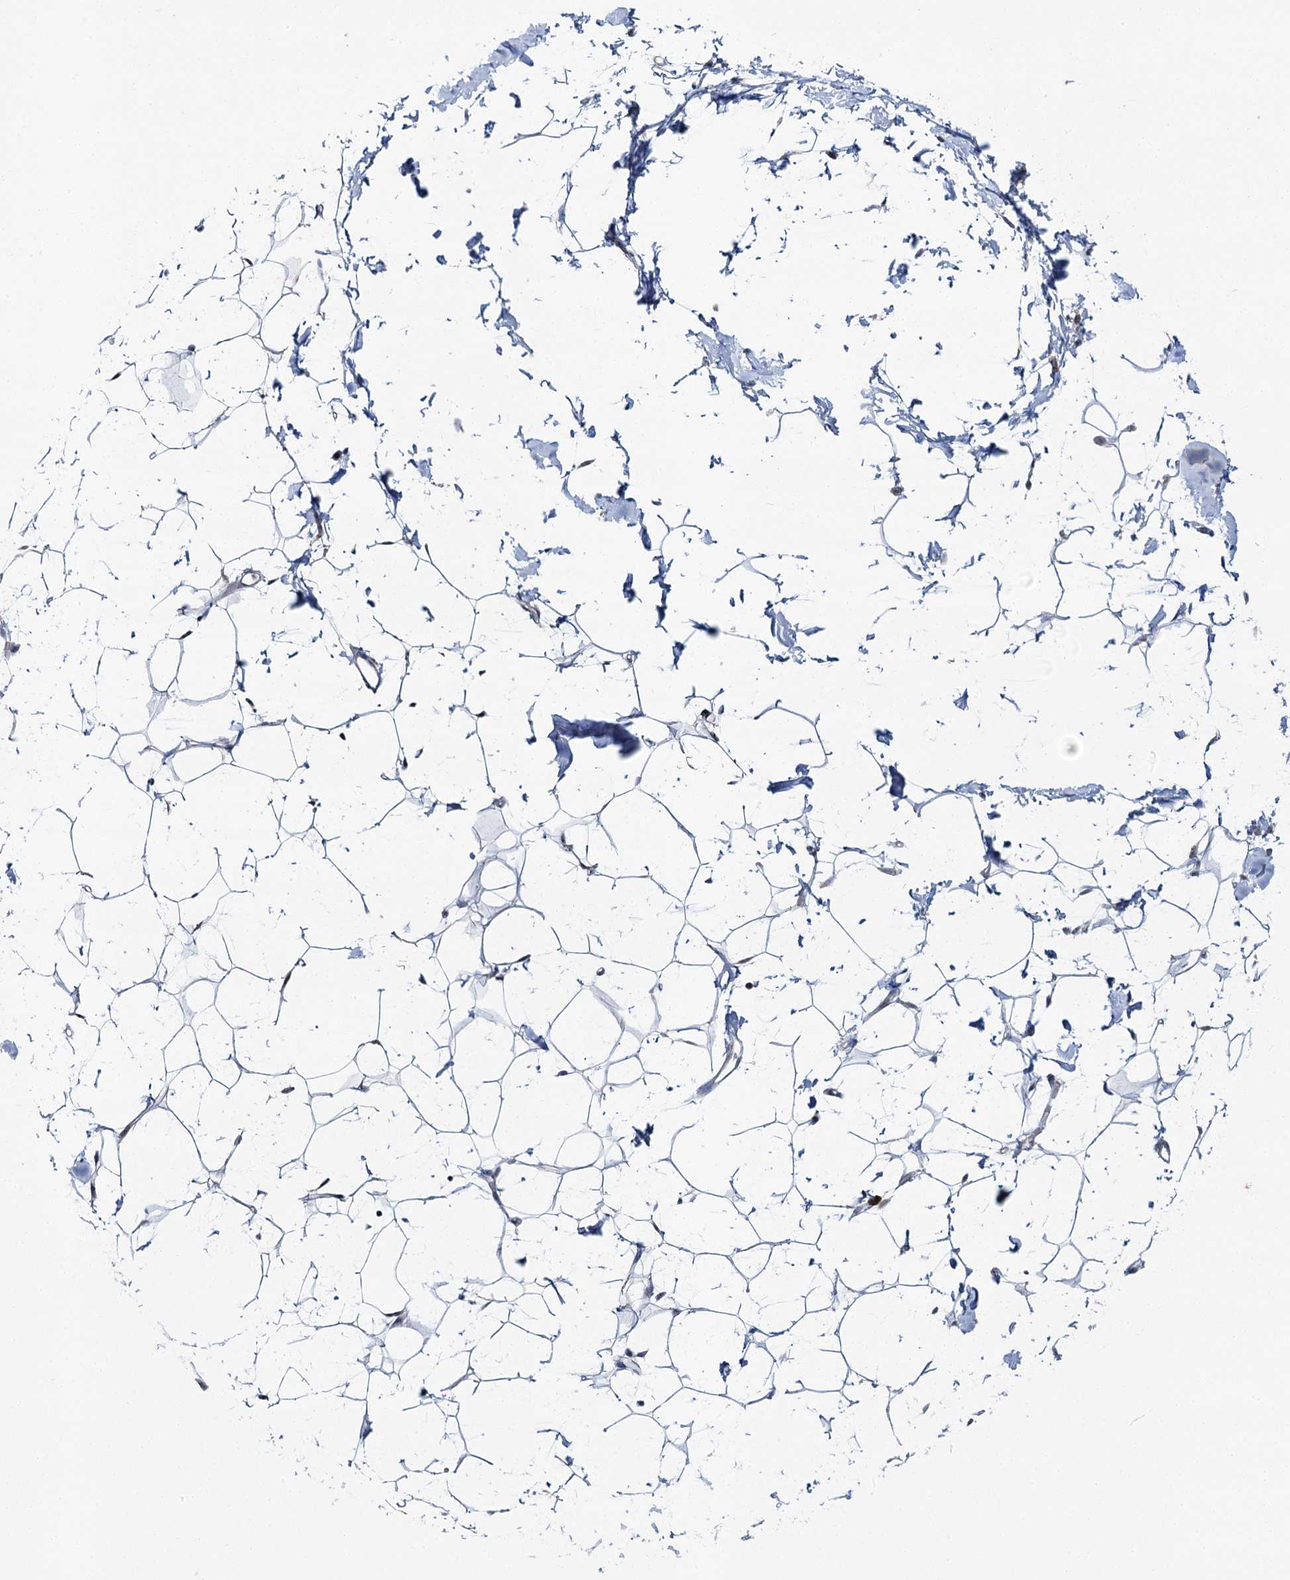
{"staining": {"intensity": "negative", "quantity": "none", "location": "none"}, "tissue": "adipose tissue", "cell_type": "Adipocytes", "image_type": "normal", "snomed": [{"axis": "morphology", "description": "Normal tissue, NOS"}, {"axis": "topography", "description": "Breast"}], "caption": "IHC of unremarkable human adipose tissue exhibits no staining in adipocytes.", "gene": "ATAD1", "patient": {"sex": "female", "age": 23}}